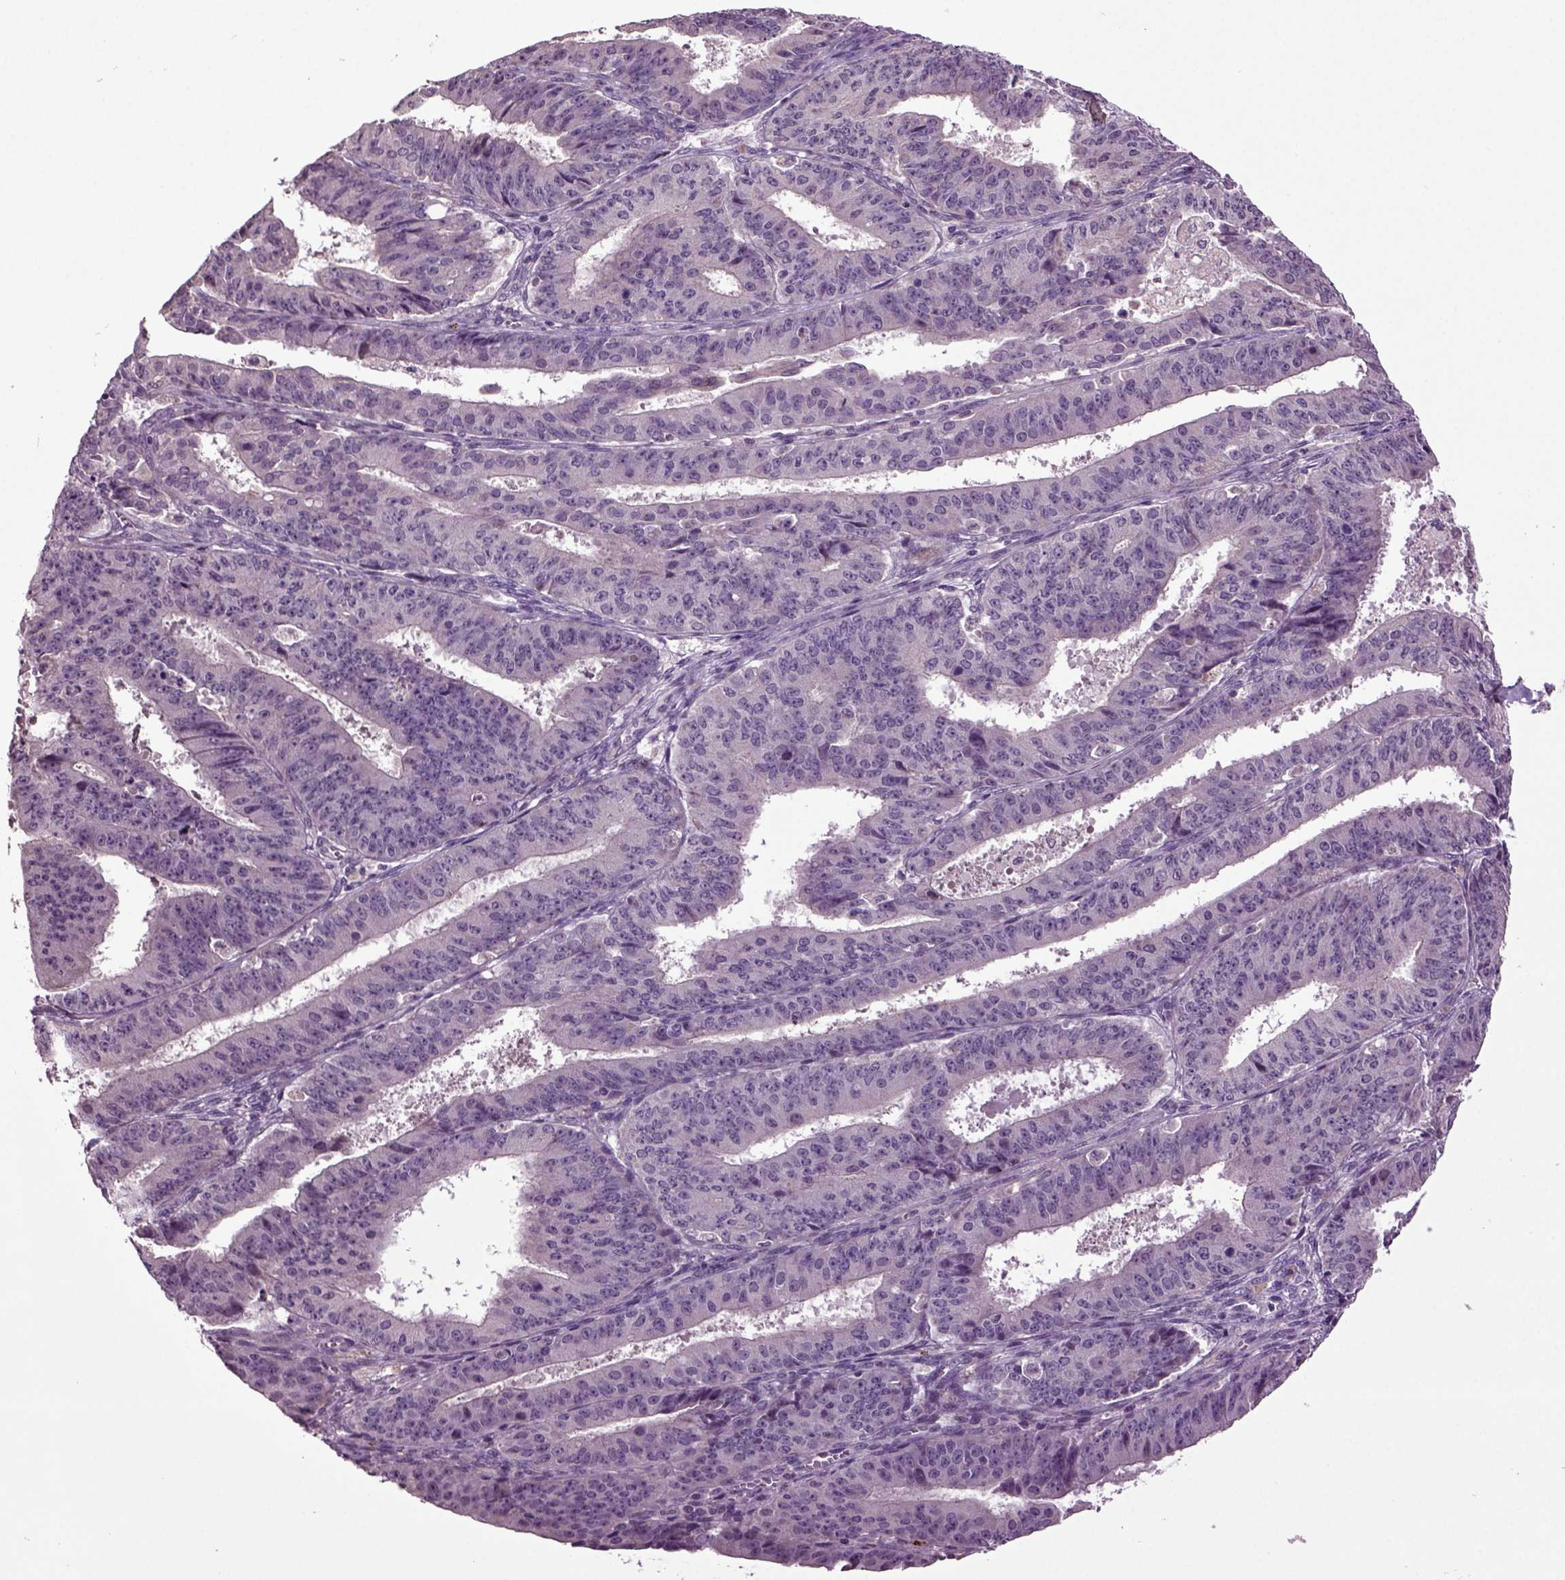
{"staining": {"intensity": "negative", "quantity": "none", "location": "none"}, "tissue": "ovarian cancer", "cell_type": "Tumor cells", "image_type": "cancer", "snomed": [{"axis": "morphology", "description": "Carcinoma, endometroid"}, {"axis": "topography", "description": "Ovary"}], "caption": "IHC of ovarian cancer (endometroid carcinoma) demonstrates no expression in tumor cells.", "gene": "SLC17A6", "patient": {"sex": "female", "age": 42}}